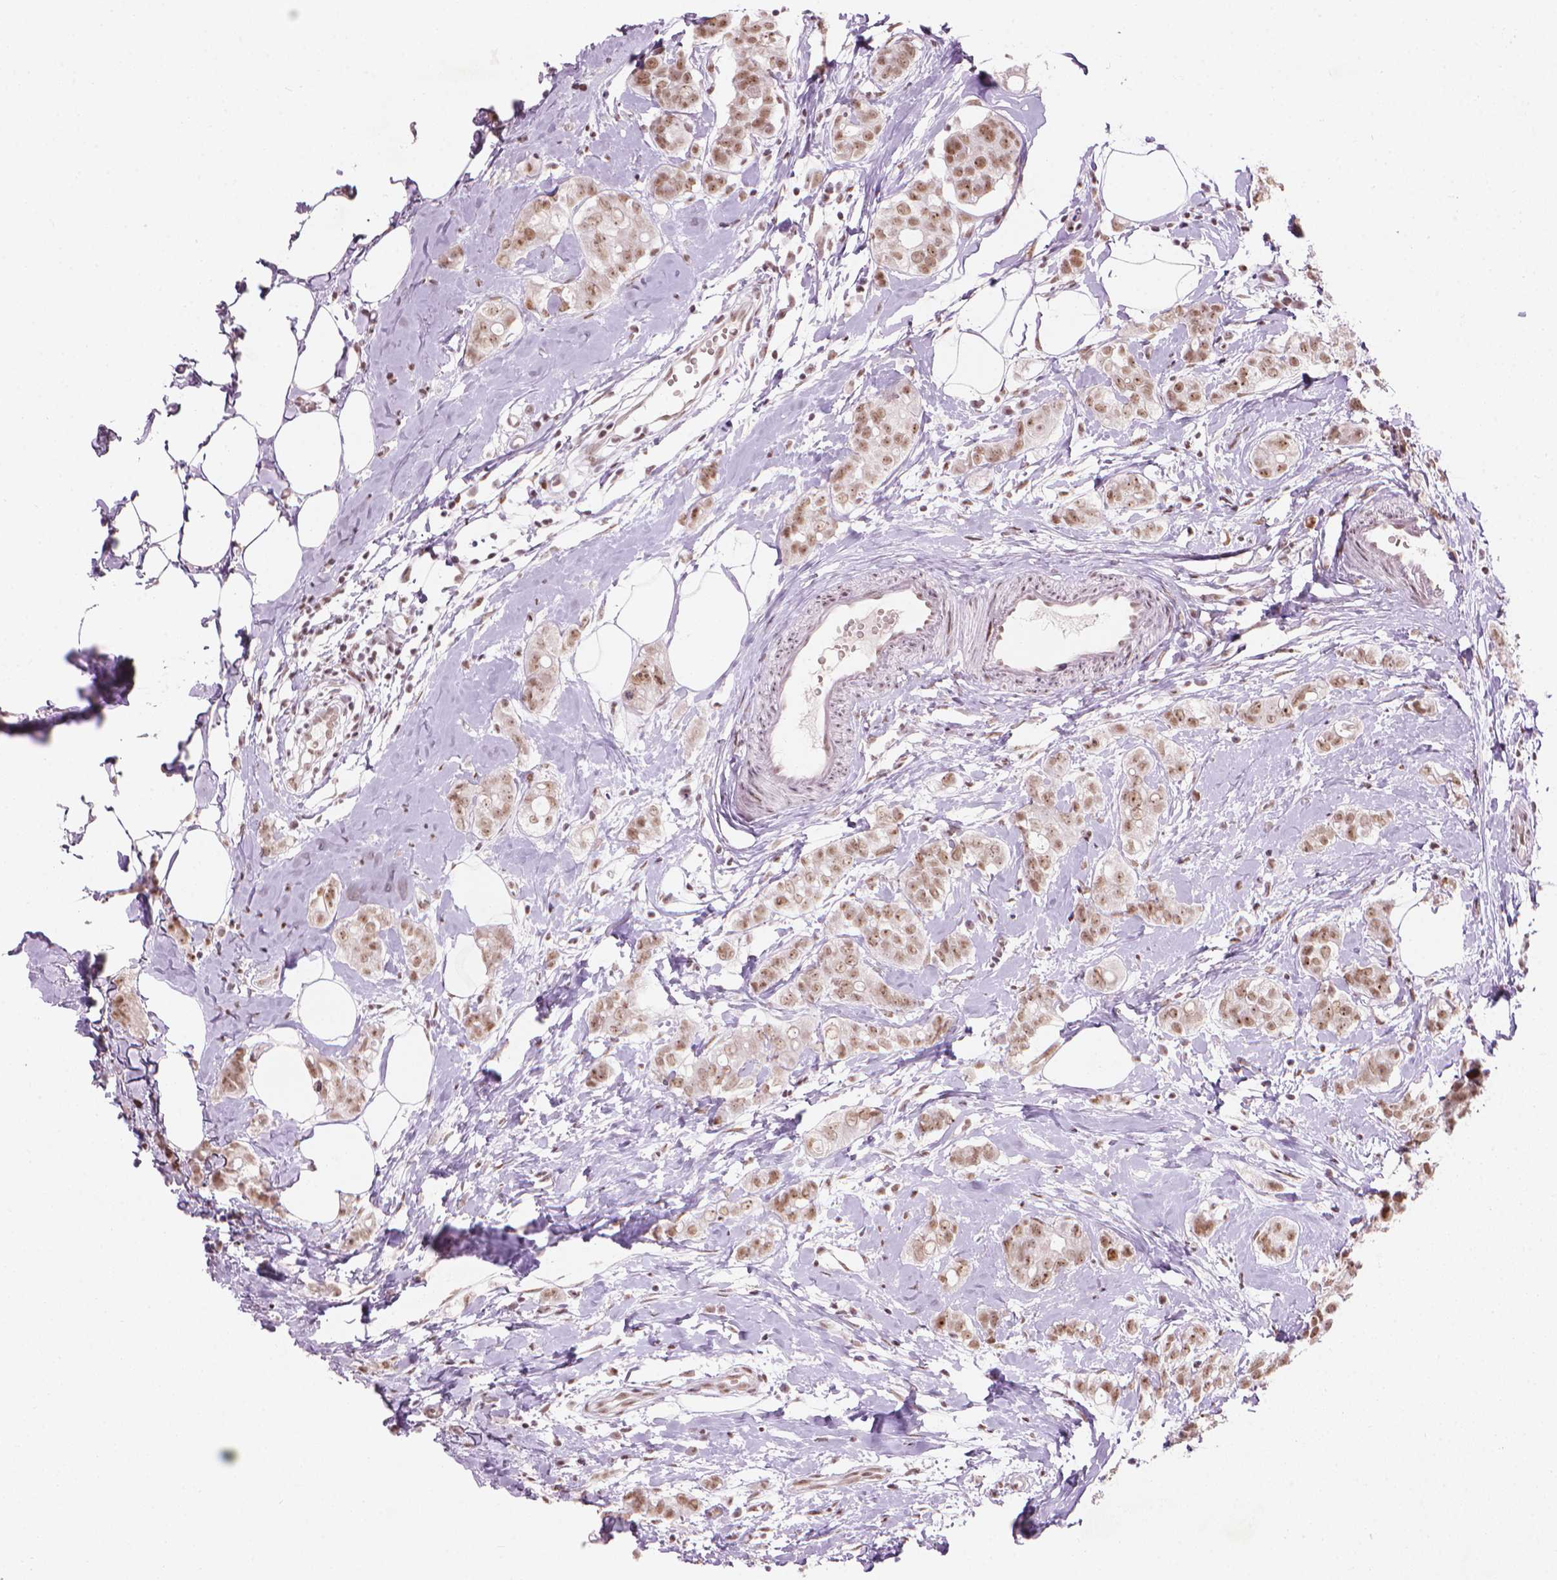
{"staining": {"intensity": "moderate", "quantity": ">75%", "location": "nuclear"}, "tissue": "breast cancer", "cell_type": "Tumor cells", "image_type": "cancer", "snomed": [{"axis": "morphology", "description": "Duct carcinoma"}, {"axis": "topography", "description": "Breast"}], "caption": "IHC photomicrograph of infiltrating ductal carcinoma (breast) stained for a protein (brown), which displays medium levels of moderate nuclear staining in about >75% of tumor cells.", "gene": "HES7", "patient": {"sex": "female", "age": 40}}